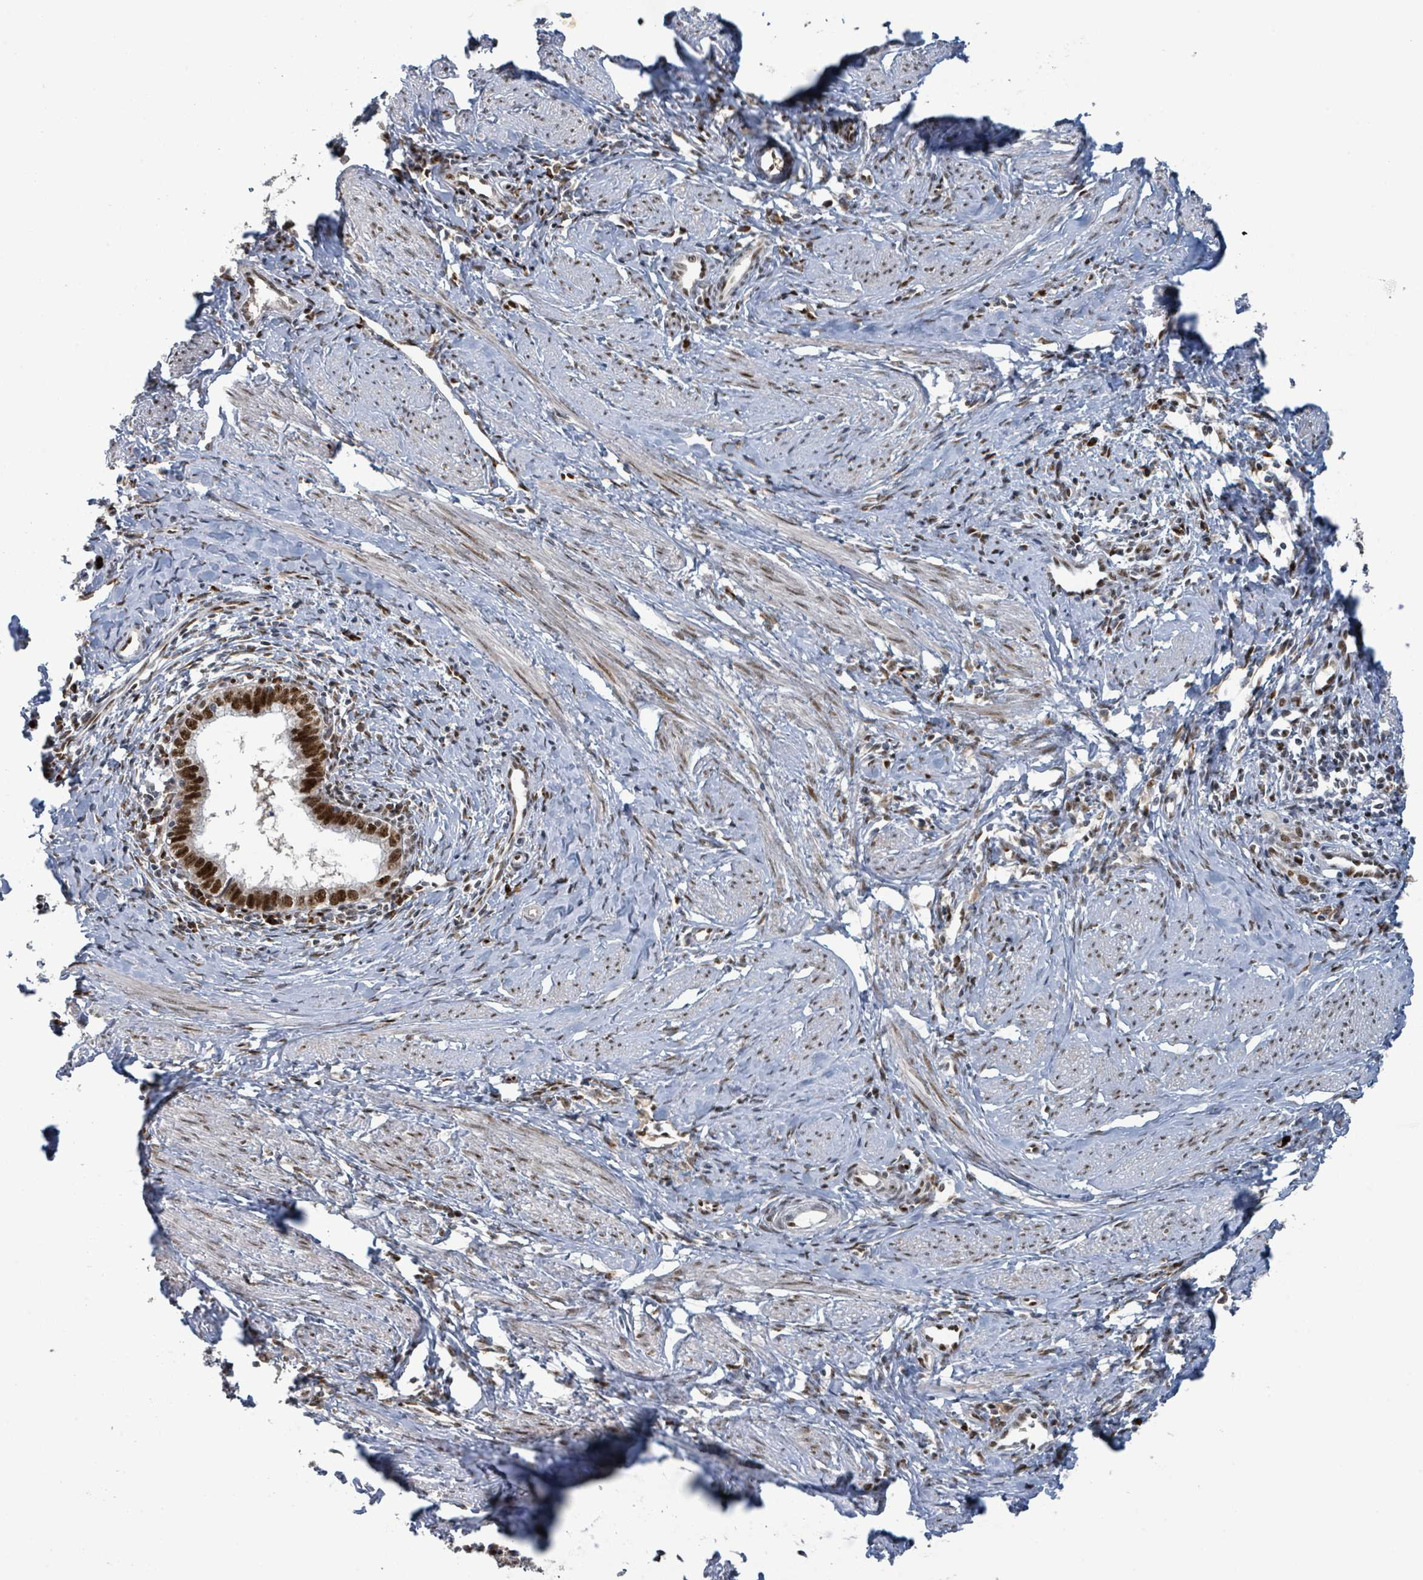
{"staining": {"intensity": "strong", "quantity": ">75%", "location": "nuclear"}, "tissue": "cervical cancer", "cell_type": "Tumor cells", "image_type": "cancer", "snomed": [{"axis": "morphology", "description": "Adenocarcinoma, NOS"}, {"axis": "topography", "description": "Cervix"}], "caption": "Human cervical cancer (adenocarcinoma) stained with a protein marker exhibits strong staining in tumor cells.", "gene": "KLF3", "patient": {"sex": "female", "age": 36}}